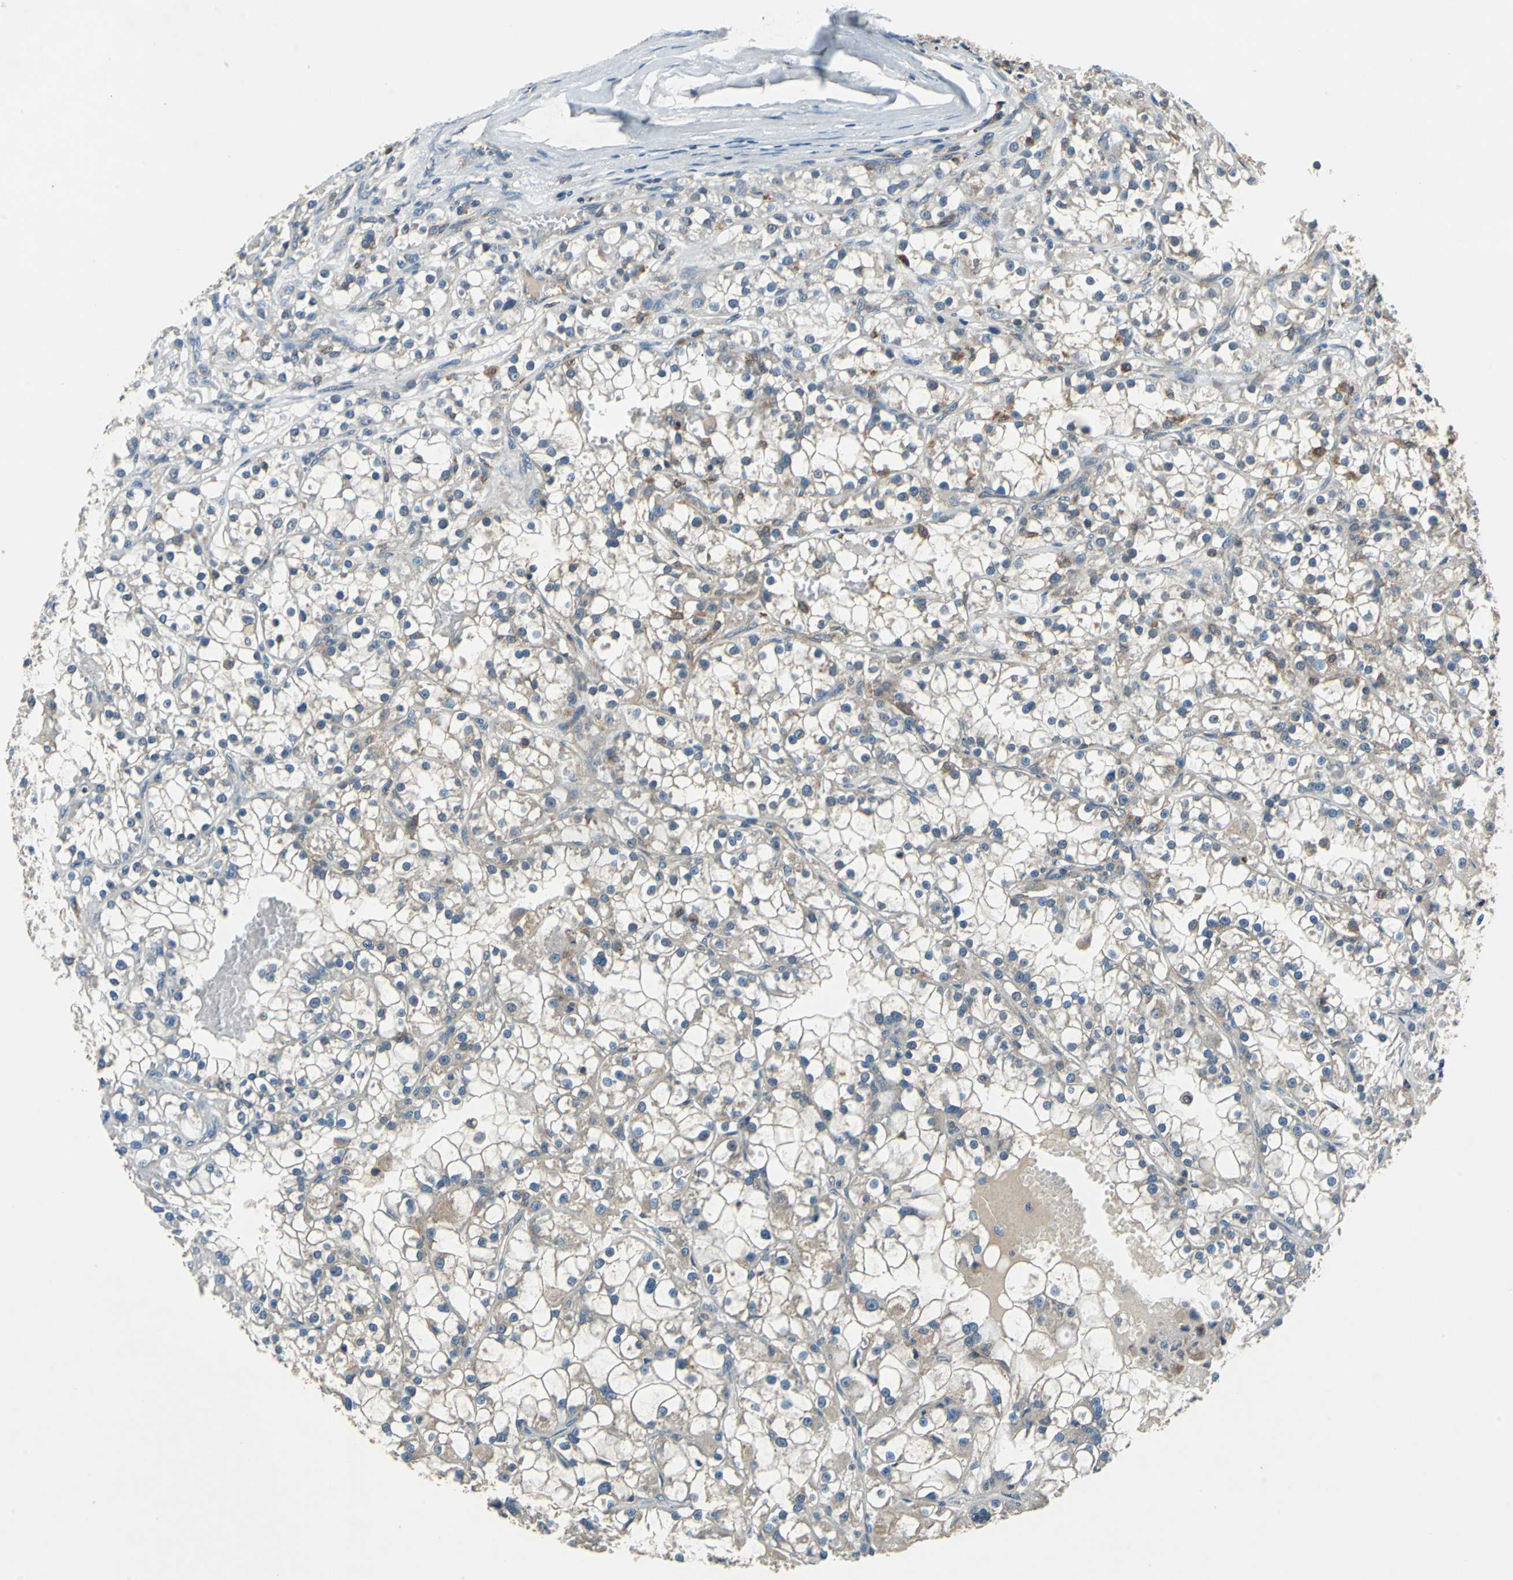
{"staining": {"intensity": "weak", "quantity": "25%-75%", "location": "cytoplasmic/membranous"}, "tissue": "renal cancer", "cell_type": "Tumor cells", "image_type": "cancer", "snomed": [{"axis": "morphology", "description": "Adenocarcinoma, NOS"}, {"axis": "topography", "description": "Kidney"}], "caption": "A micrograph of human adenocarcinoma (renal) stained for a protein reveals weak cytoplasmic/membranous brown staining in tumor cells. (IHC, brightfield microscopy, high magnification).", "gene": "SLC19A2", "patient": {"sex": "female", "age": 52}}